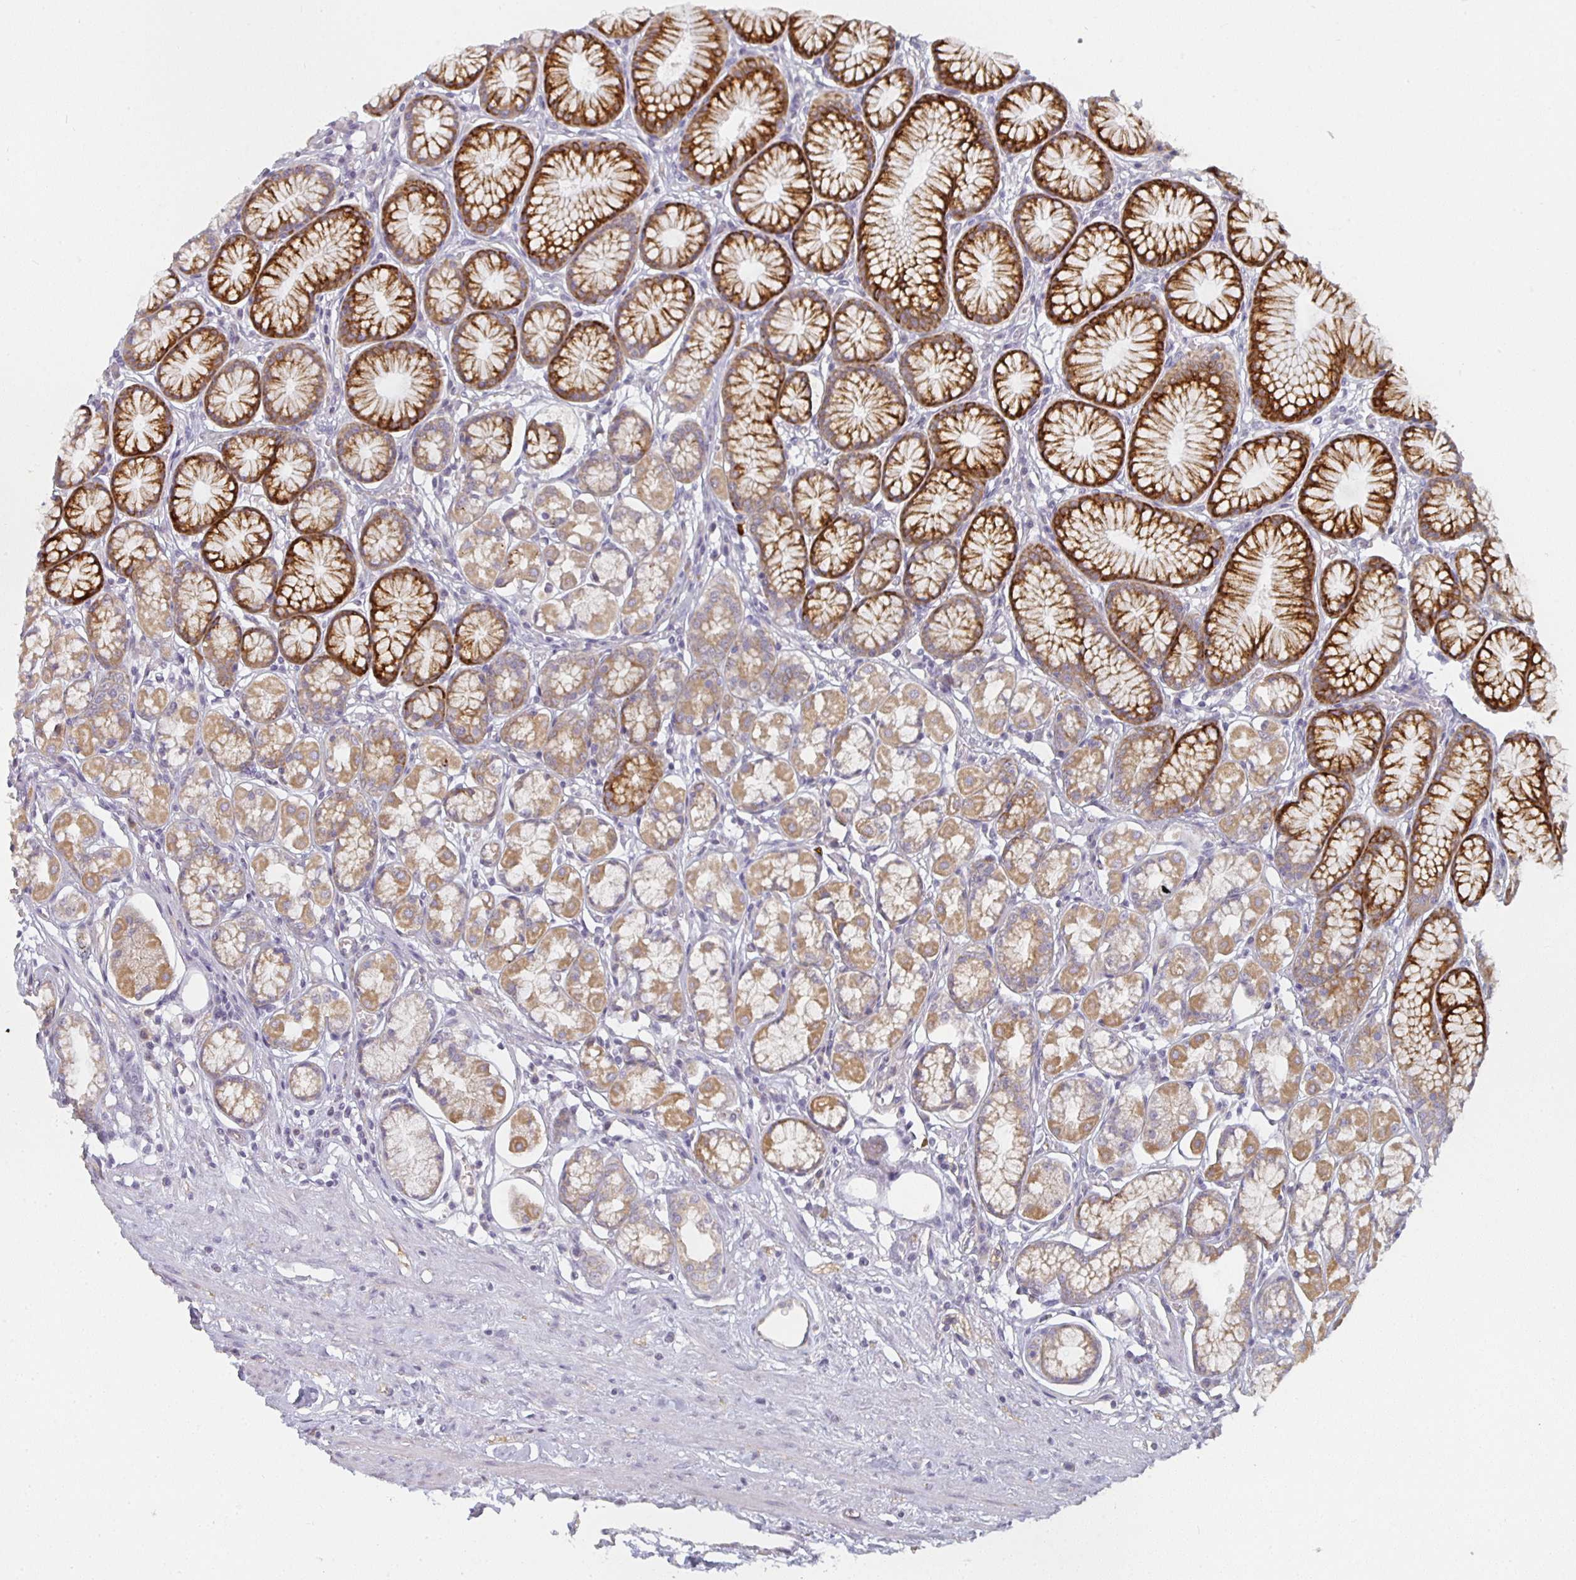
{"staining": {"intensity": "strong", "quantity": "25%-75%", "location": "cytoplasmic/membranous"}, "tissue": "stomach", "cell_type": "Glandular cells", "image_type": "normal", "snomed": [{"axis": "morphology", "description": "Normal tissue, NOS"}, {"axis": "topography", "description": "Stomach"}, {"axis": "topography", "description": "Stomach, lower"}], "caption": "Protein expression by immunohistochemistry shows strong cytoplasmic/membranous expression in about 25%-75% of glandular cells in unremarkable stomach. The staining was performed using DAB, with brown indicating positive protein expression. Nuclei are stained blue with hematoxylin.", "gene": "CTHRC1", "patient": {"sex": "male", "age": 76}}